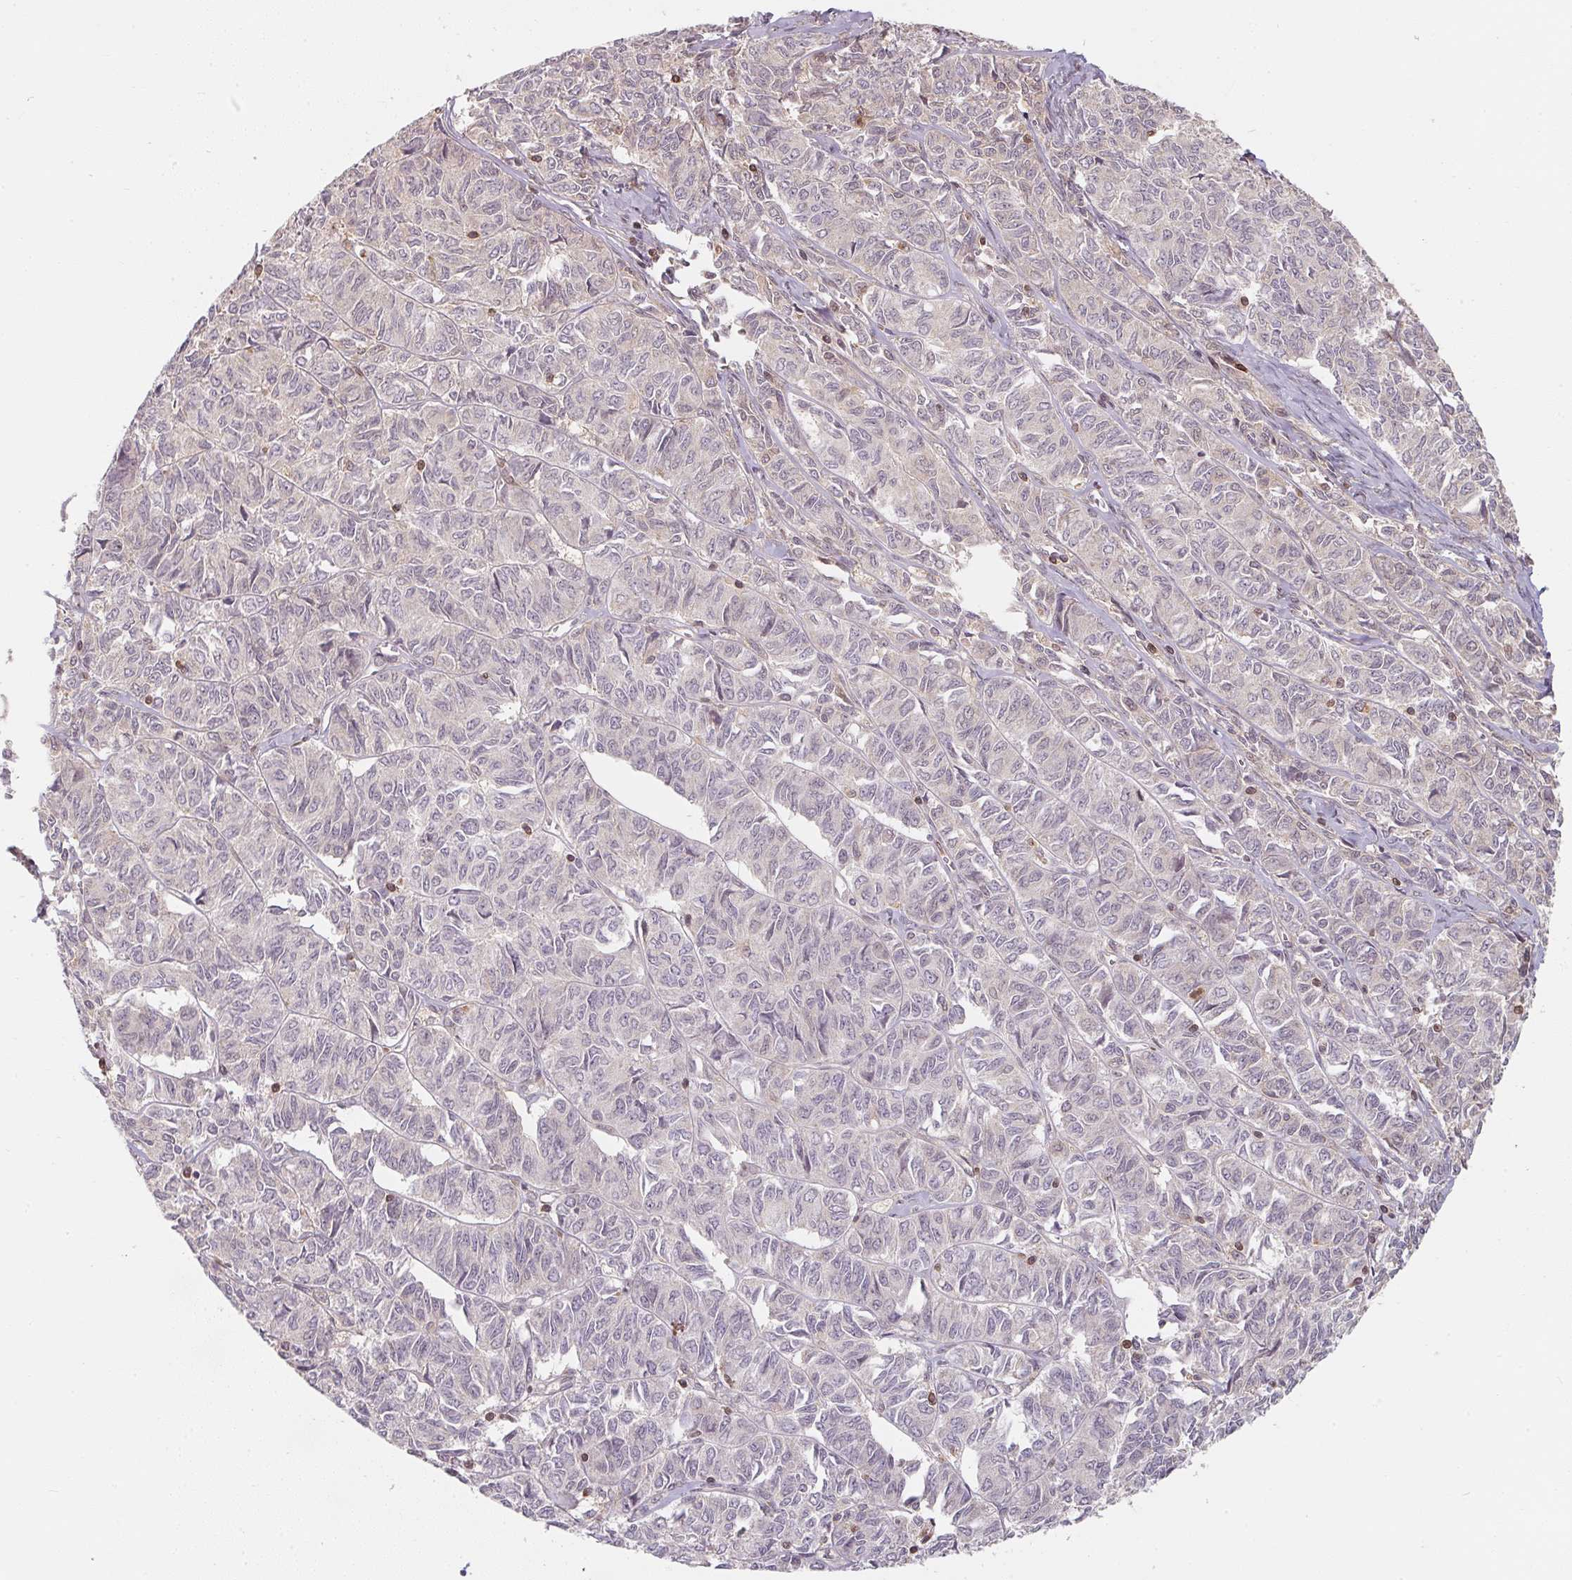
{"staining": {"intensity": "negative", "quantity": "none", "location": "none"}, "tissue": "ovarian cancer", "cell_type": "Tumor cells", "image_type": "cancer", "snomed": [{"axis": "morphology", "description": "Carcinoma, endometroid"}, {"axis": "topography", "description": "Ovary"}], "caption": "IHC histopathology image of human endometroid carcinoma (ovarian) stained for a protein (brown), which demonstrates no expression in tumor cells. (DAB IHC with hematoxylin counter stain).", "gene": "ANKRD13A", "patient": {"sex": "female", "age": 80}}